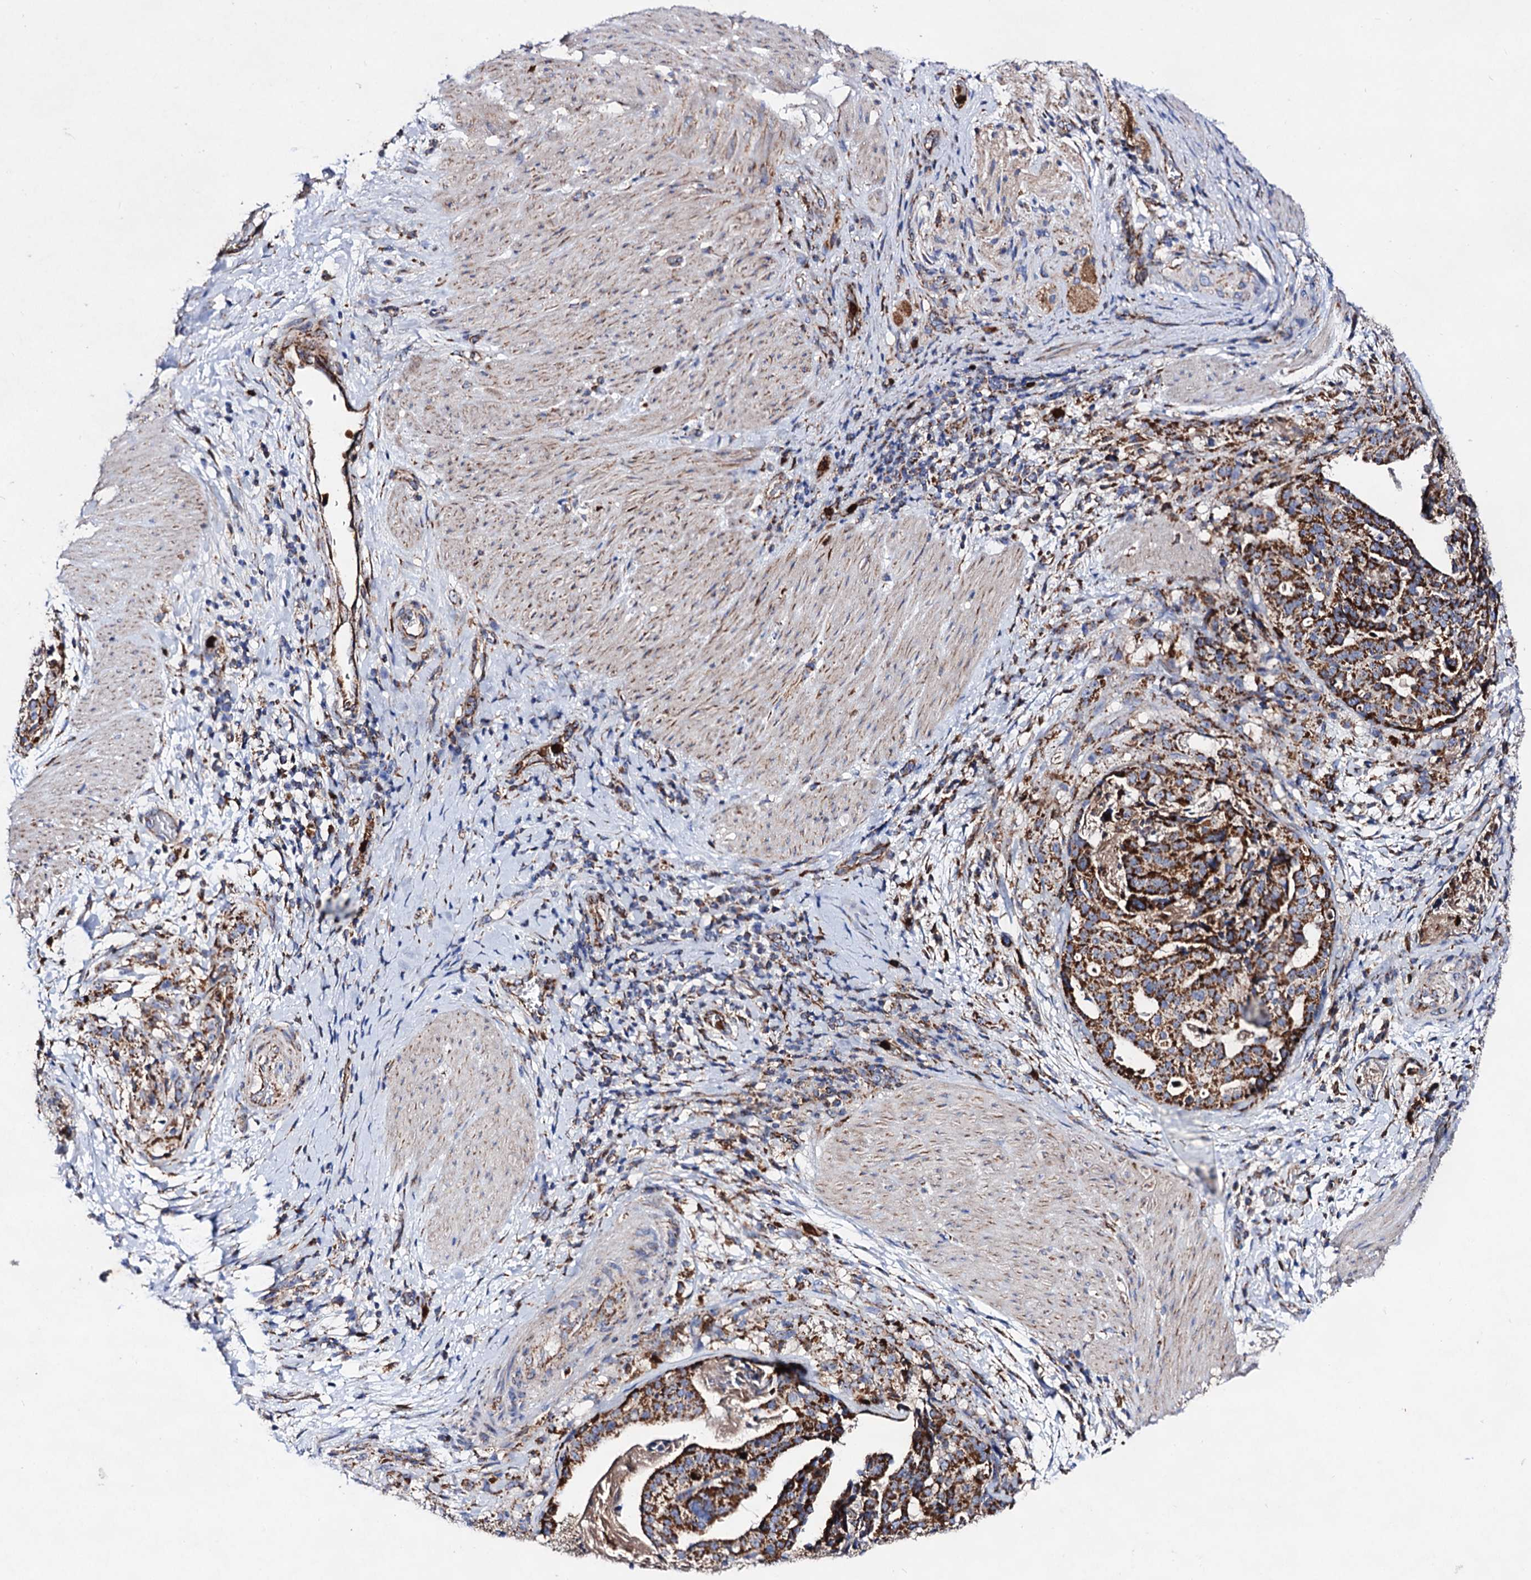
{"staining": {"intensity": "strong", "quantity": ">75%", "location": "cytoplasmic/membranous"}, "tissue": "stomach cancer", "cell_type": "Tumor cells", "image_type": "cancer", "snomed": [{"axis": "morphology", "description": "Adenocarcinoma, NOS"}, {"axis": "topography", "description": "Stomach"}], "caption": "A photomicrograph of human stomach cancer stained for a protein exhibits strong cytoplasmic/membranous brown staining in tumor cells. Using DAB (brown) and hematoxylin (blue) stains, captured at high magnification using brightfield microscopy.", "gene": "ACAD9", "patient": {"sex": "male", "age": 48}}